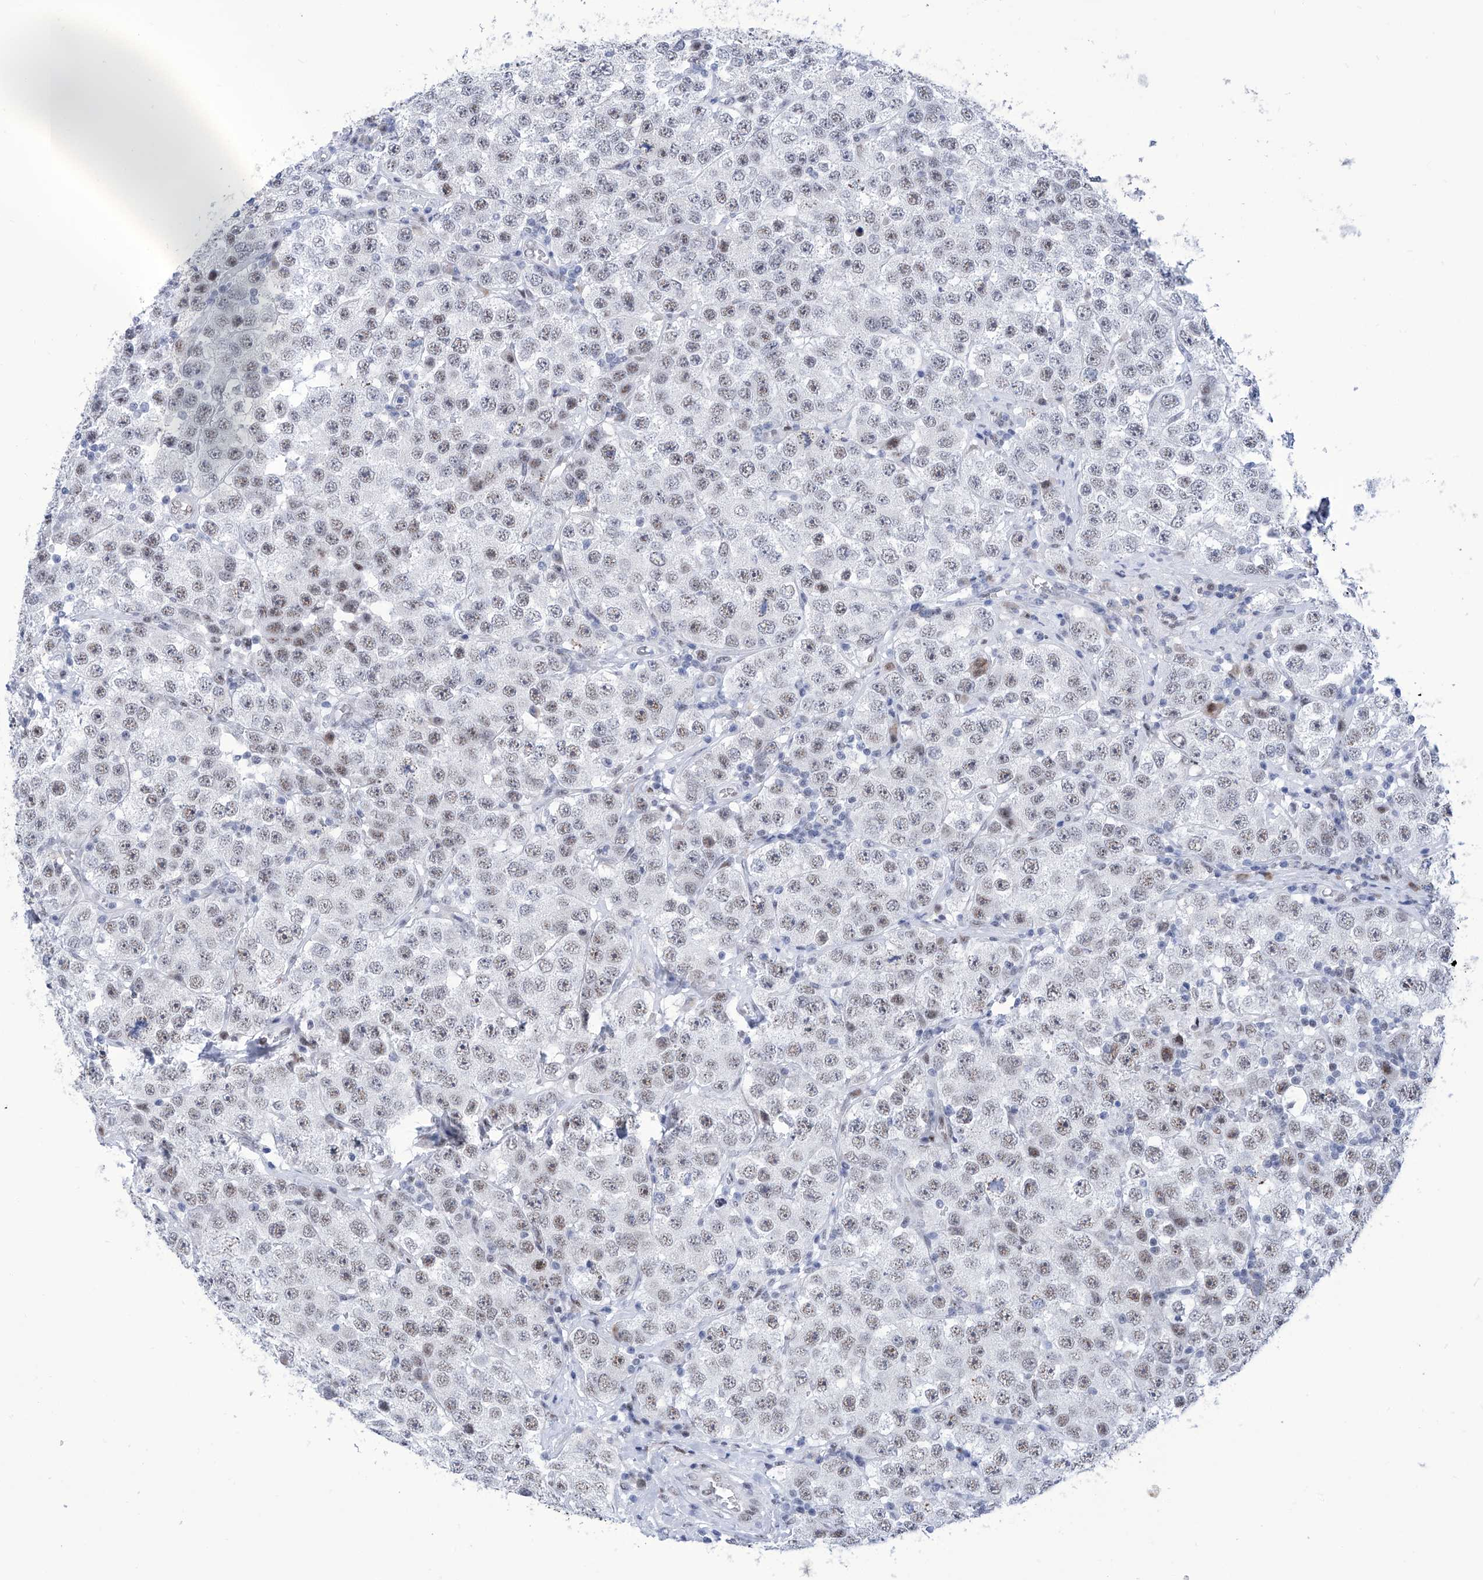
{"staining": {"intensity": "weak", "quantity": ">75%", "location": "nuclear"}, "tissue": "testis cancer", "cell_type": "Tumor cells", "image_type": "cancer", "snomed": [{"axis": "morphology", "description": "Seminoma, NOS"}, {"axis": "topography", "description": "Testis"}], "caption": "This photomicrograph shows testis cancer (seminoma) stained with immunohistochemistry to label a protein in brown. The nuclear of tumor cells show weak positivity for the protein. Nuclei are counter-stained blue.", "gene": "SART1", "patient": {"sex": "male", "age": 28}}